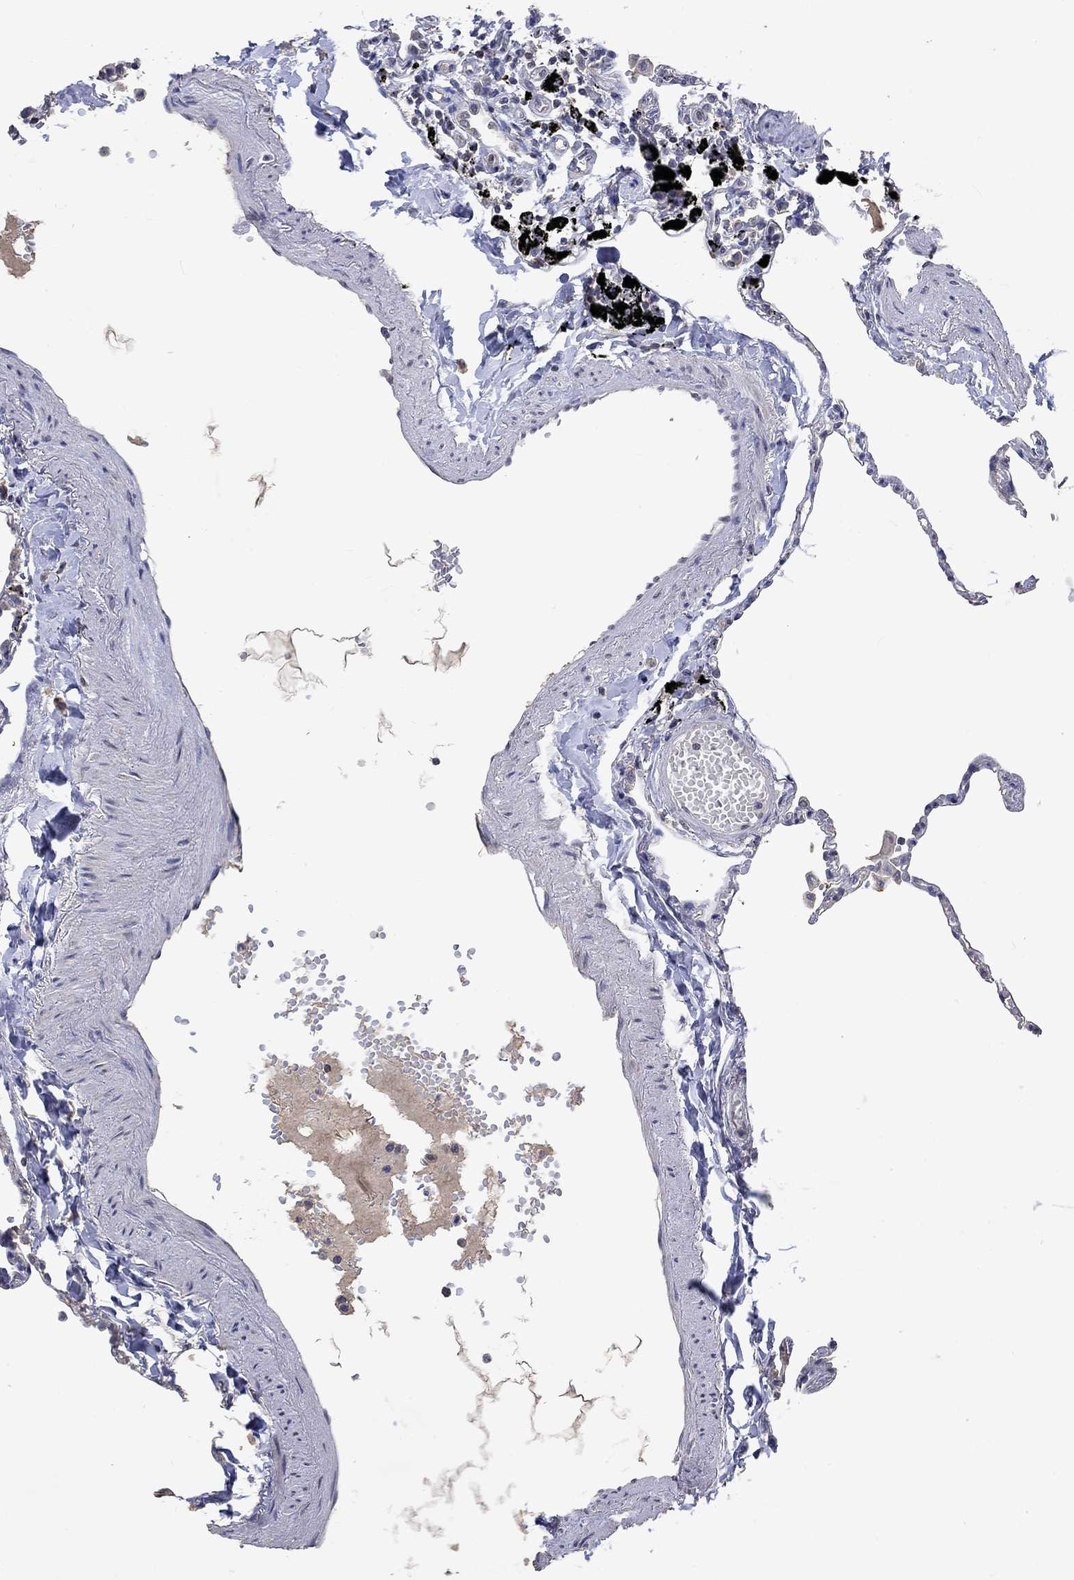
{"staining": {"intensity": "negative", "quantity": "none", "location": "none"}, "tissue": "lung", "cell_type": "Alveolar cells", "image_type": "normal", "snomed": [{"axis": "morphology", "description": "Normal tissue, NOS"}, {"axis": "topography", "description": "Lung"}], "caption": "DAB immunohistochemical staining of benign human lung reveals no significant staining in alveolar cells.", "gene": "PTPN20", "patient": {"sex": "male", "age": 78}}